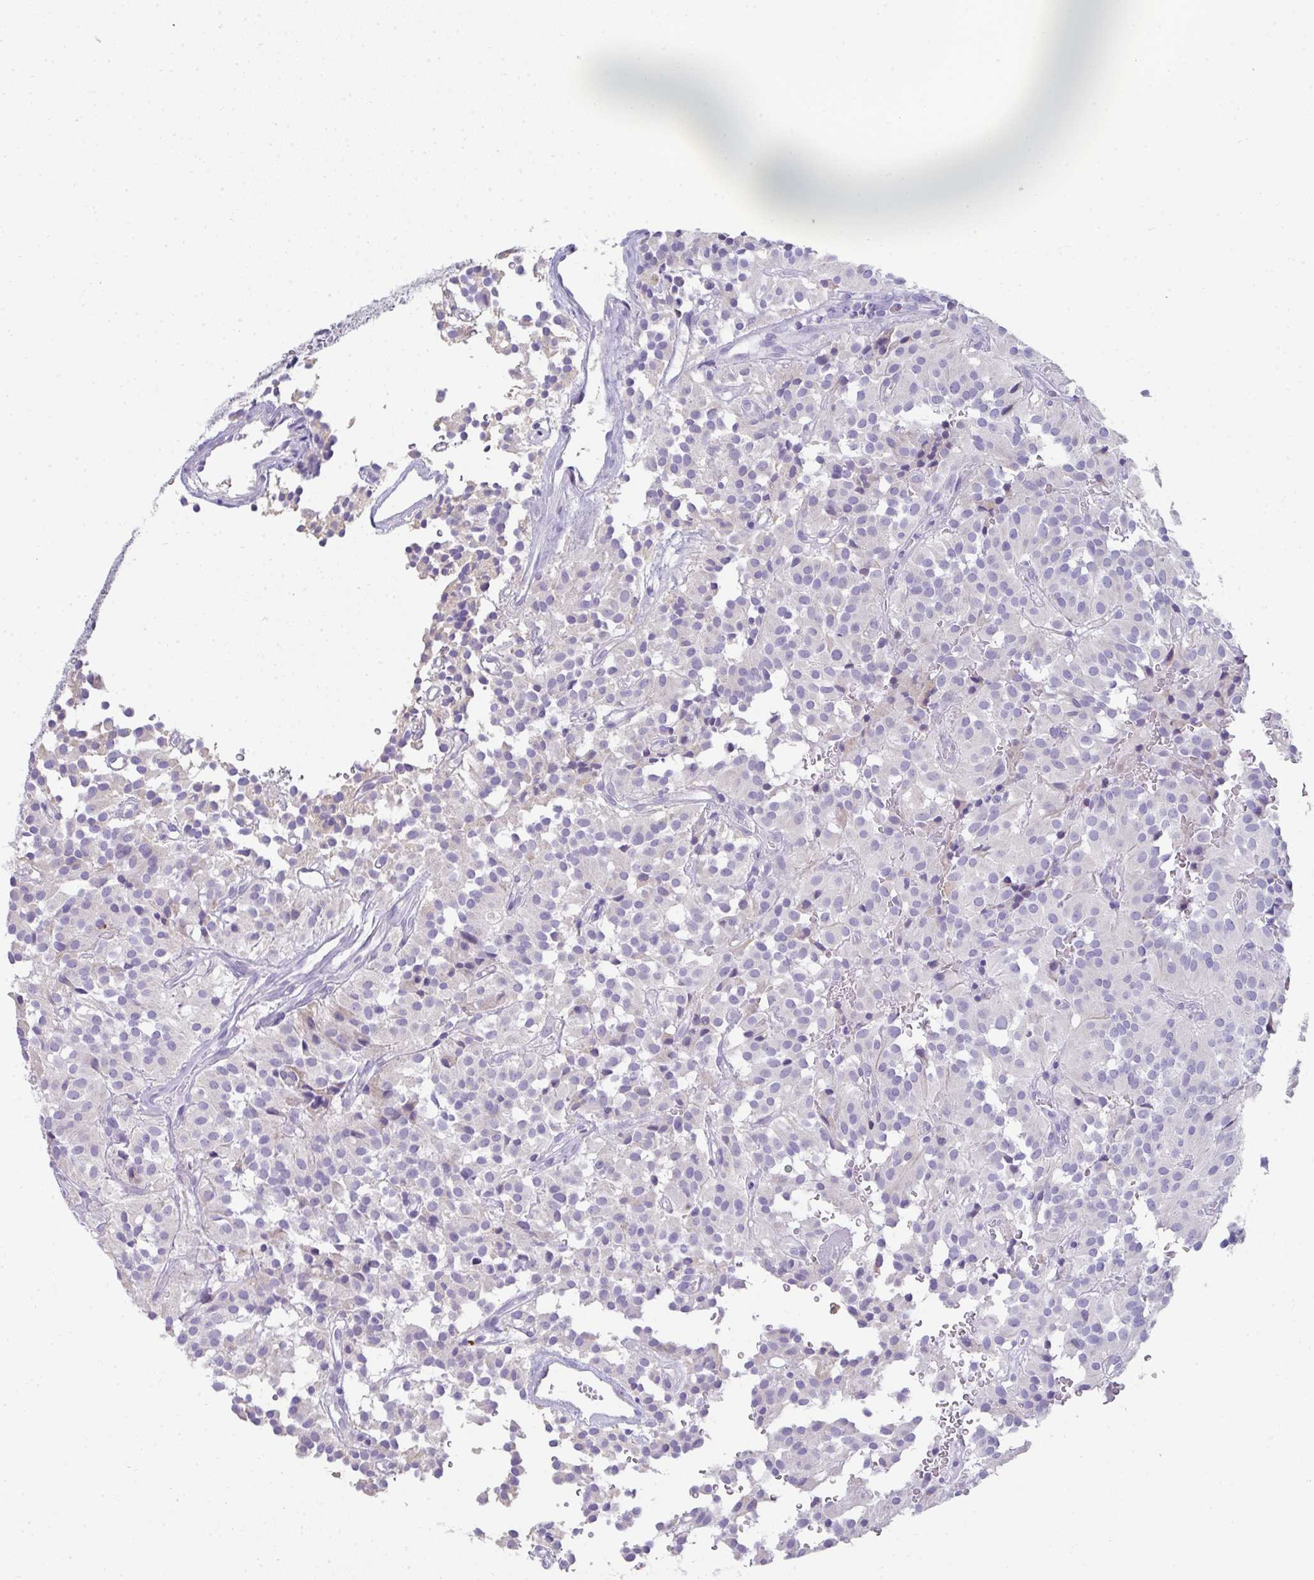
{"staining": {"intensity": "negative", "quantity": "none", "location": "none"}, "tissue": "glioma", "cell_type": "Tumor cells", "image_type": "cancer", "snomed": [{"axis": "morphology", "description": "Glioma, malignant, Low grade"}, {"axis": "topography", "description": "Brain"}], "caption": "There is no significant expression in tumor cells of malignant glioma (low-grade).", "gene": "RLF", "patient": {"sex": "male", "age": 42}}